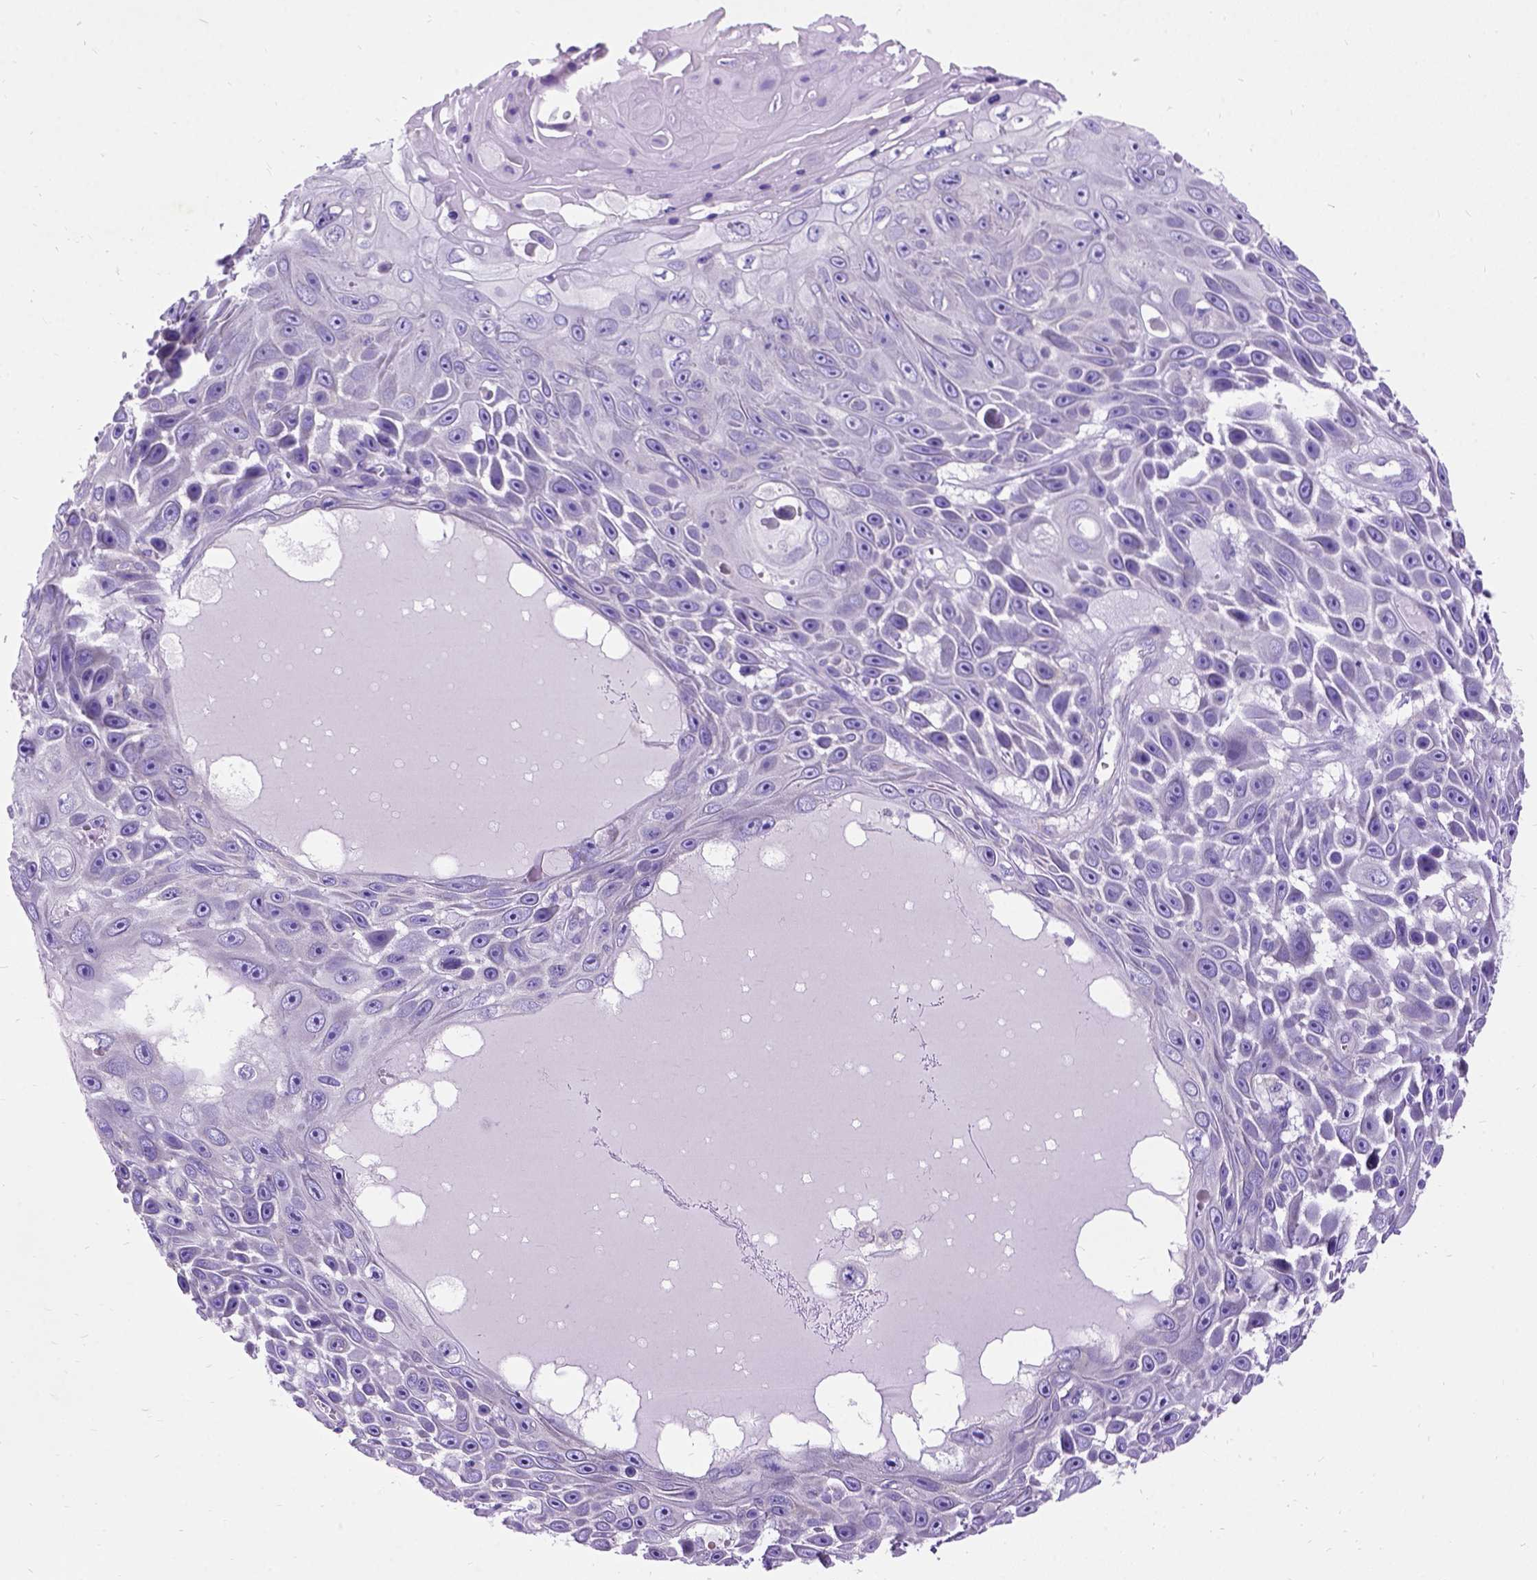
{"staining": {"intensity": "negative", "quantity": "none", "location": "none"}, "tissue": "skin cancer", "cell_type": "Tumor cells", "image_type": "cancer", "snomed": [{"axis": "morphology", "description": "Squamous cell carcinoma, NOS"}, {"axis": "topography", "description": "Skin"}], "caption": "Image shows no significant protein positivity in tumor cells of skin cancer (squamous cell carcinoma).", "gene": "CFAP54", "patient": {"sex": "male", "age": 82}}